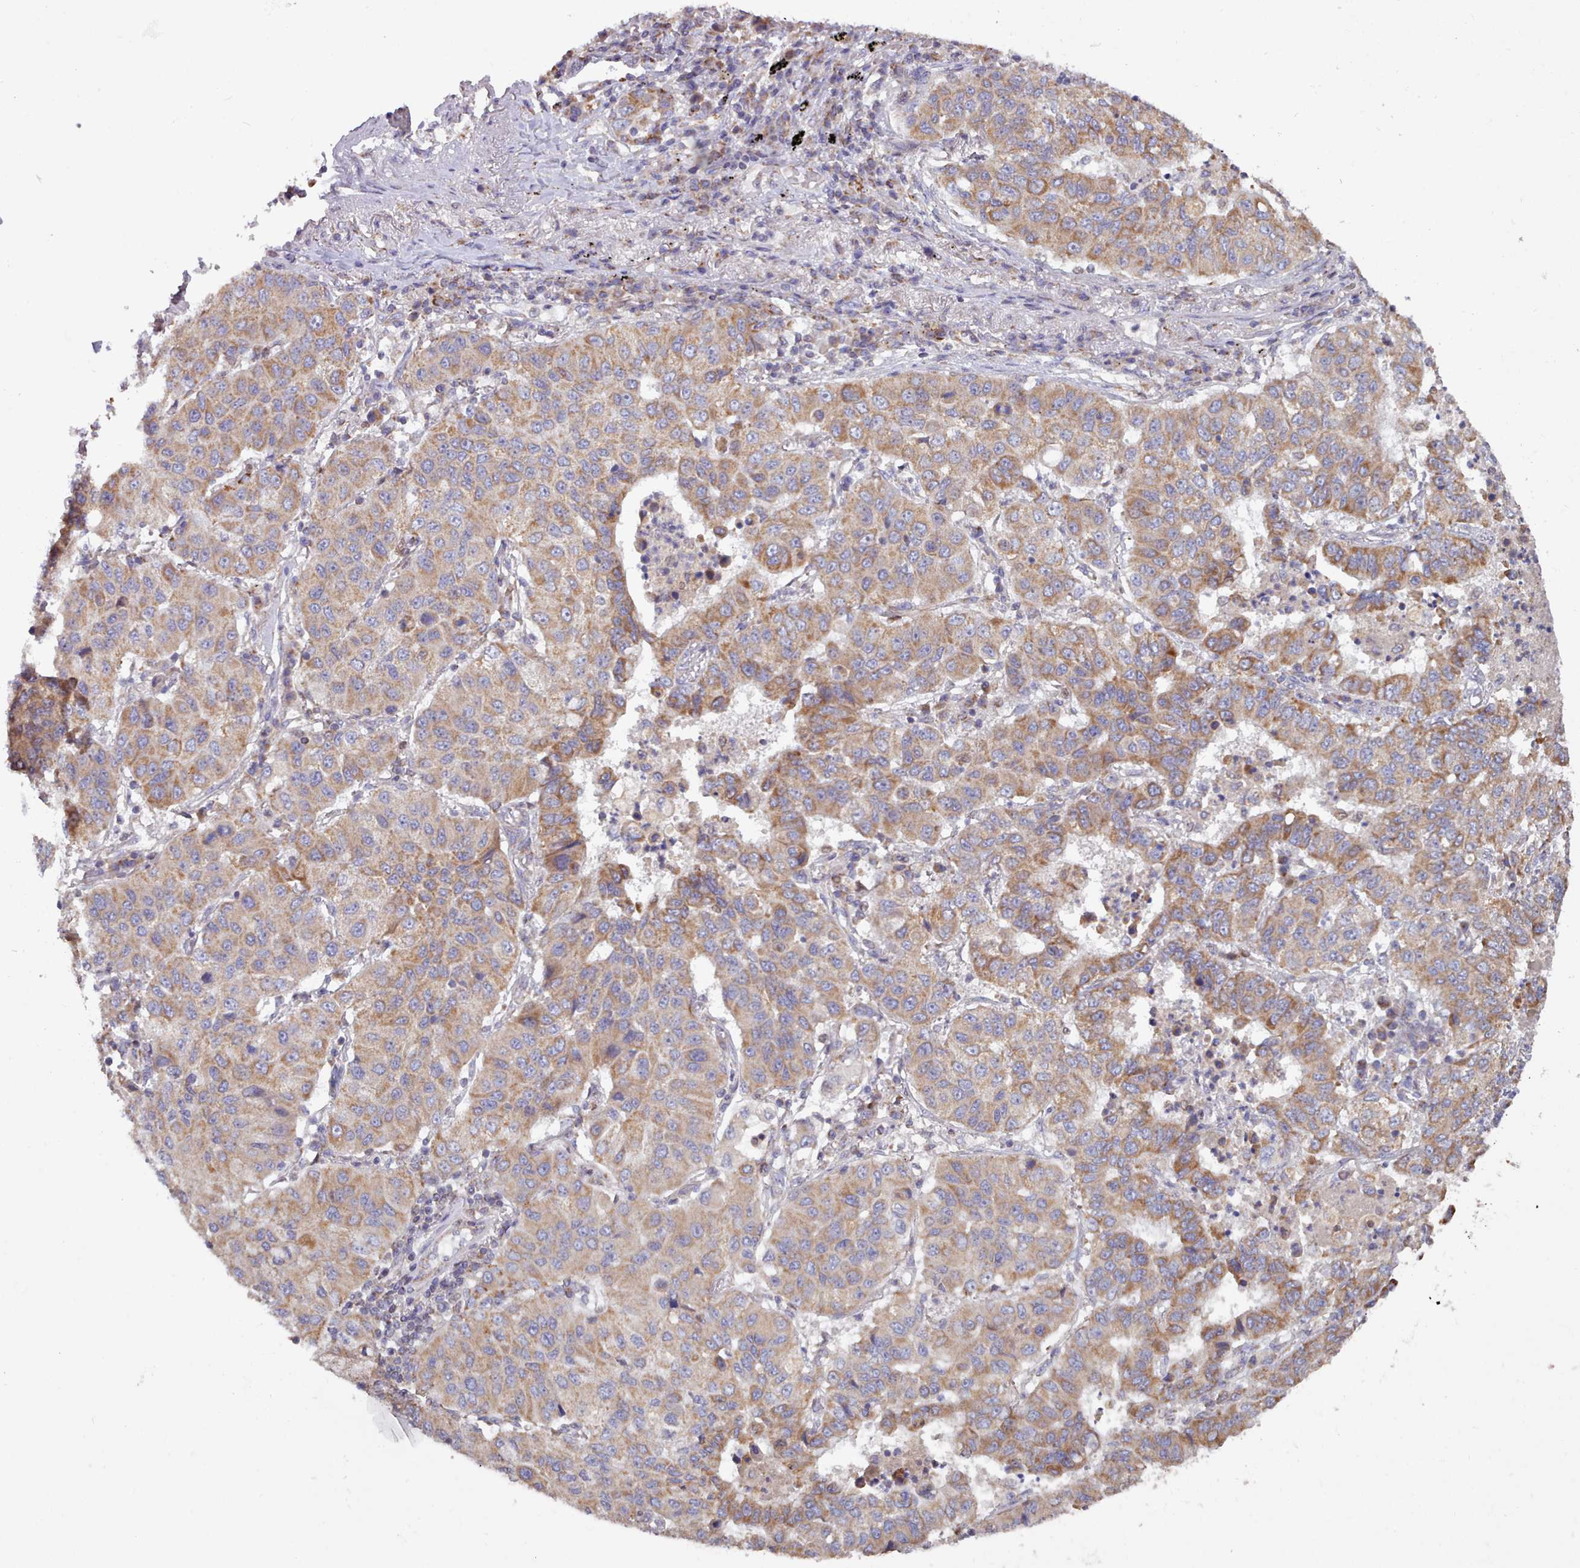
{"staining": {"intensity": "moderate", "quantity": ">75%", "location": "cytoplasmic/membranous"}, "tissue": "lung cancer", "cell_type": "Tumor cells", "image_type": "cancer", "snomed": [{"axis": "morphology", "description": "Squamous cell carcinoma, NOS"}, {"axis": "topography", "description": "Lung"}], "caption": "Protein analysis of squamous cell carcinoma (lung) tissue demonstrates moderate cytoplasmic/membranous expression in approximately >75% of tumor cells.", "gene": "HSDL2", "patient": {"sex": "male", "age": 74}}